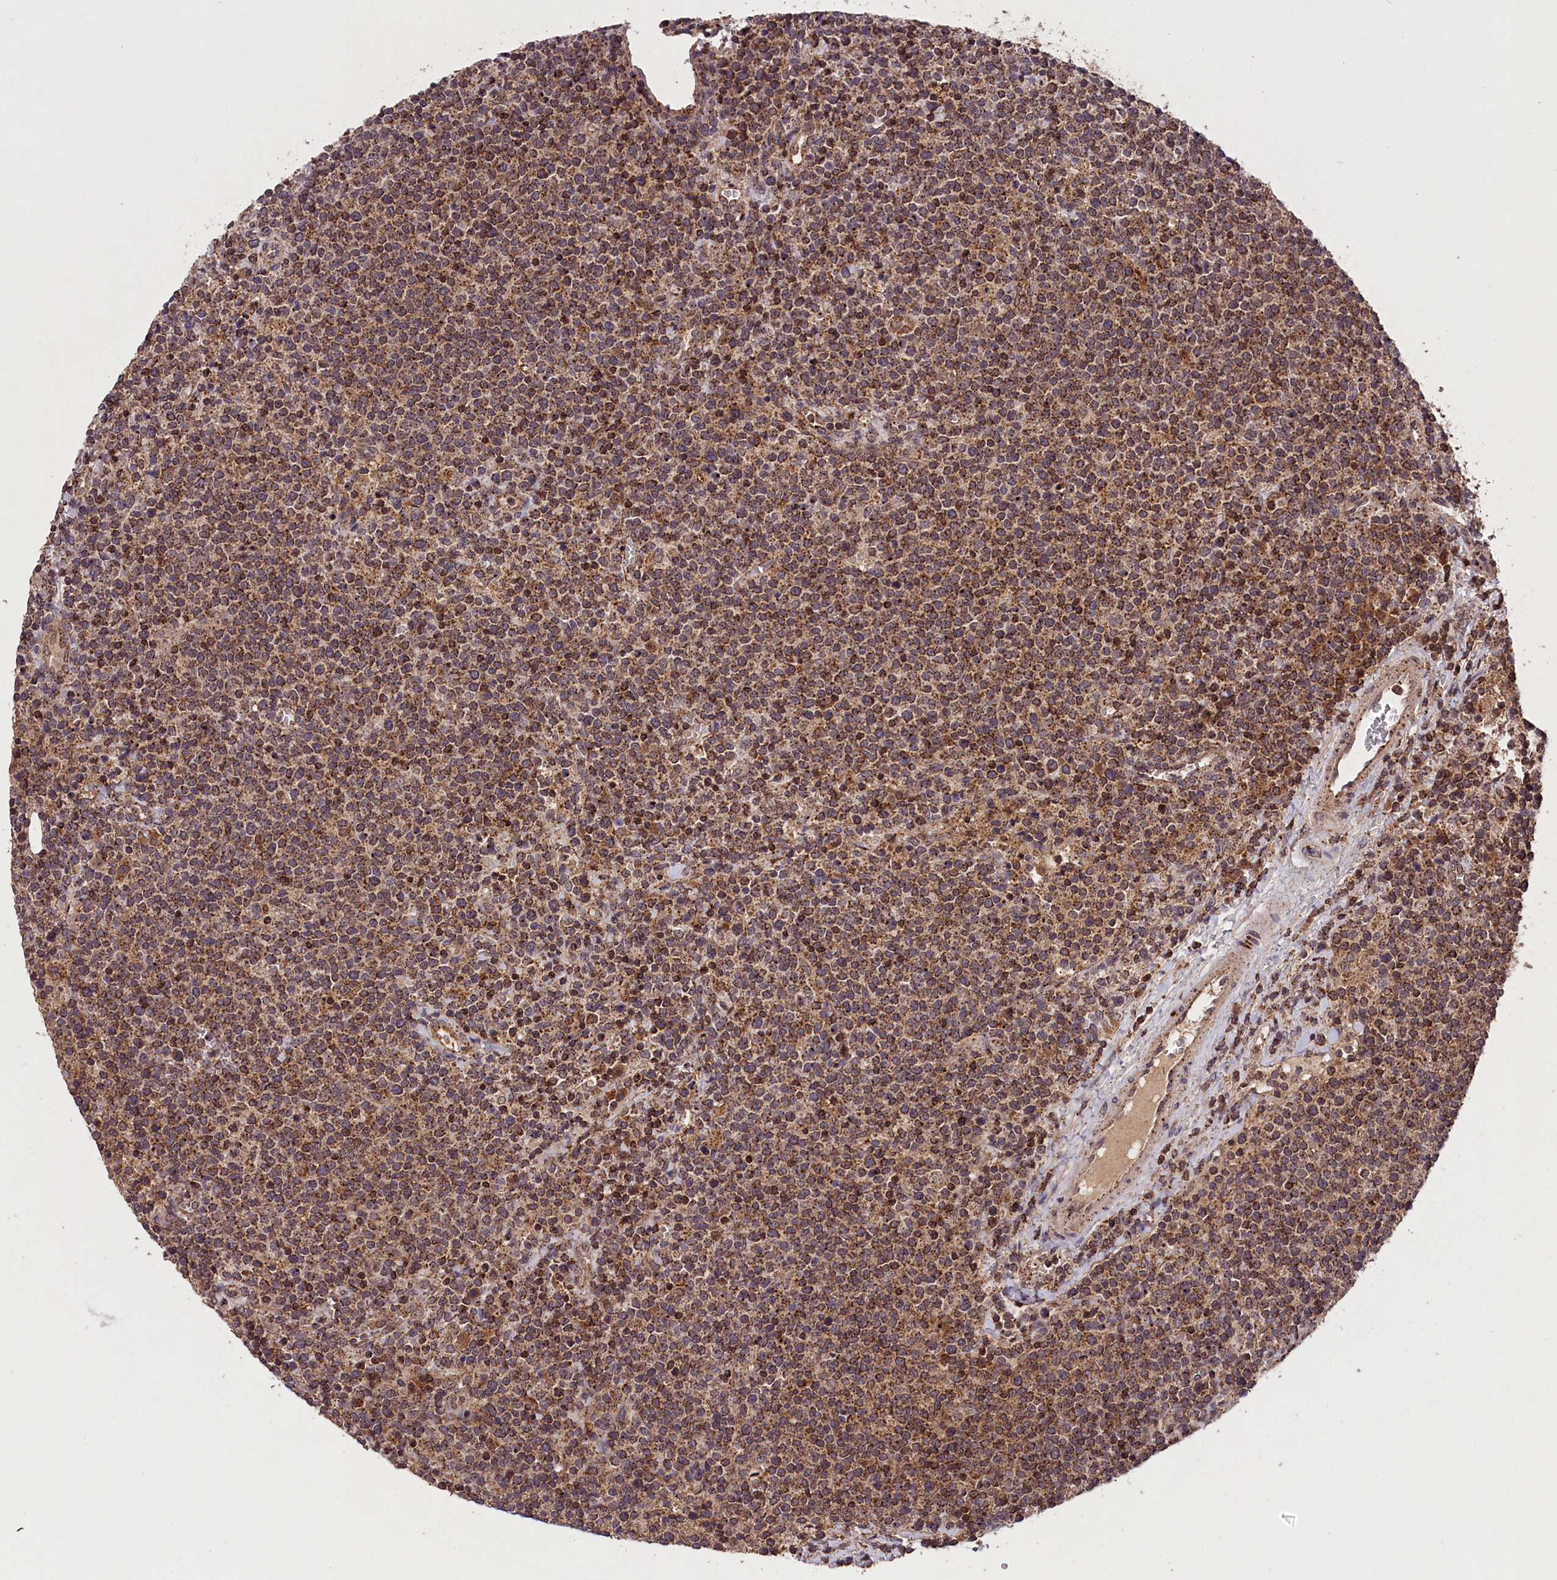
{"staining": {"intensity": "moderate", "quantity": "25%-75%", "location": "cytoplasmic/membranous"}, "tissue": "lymphoma", "cell_type": "Tumor cells", "image_type": "cancer", "snomed": [{"axis": "morphology", "description": "Malignant lymphoma, non-Hodgkin's type, High grade"}, {"axis": "topography", "description": "Lymph node"}], "caption": "Protein expression by IHC displays moderate cytoplasmic/membranous expression in approximately 25%-75% of tumor cells in lymphoma.", "gene": "IST1", "patient": {"sex": "male", "age": 61}}